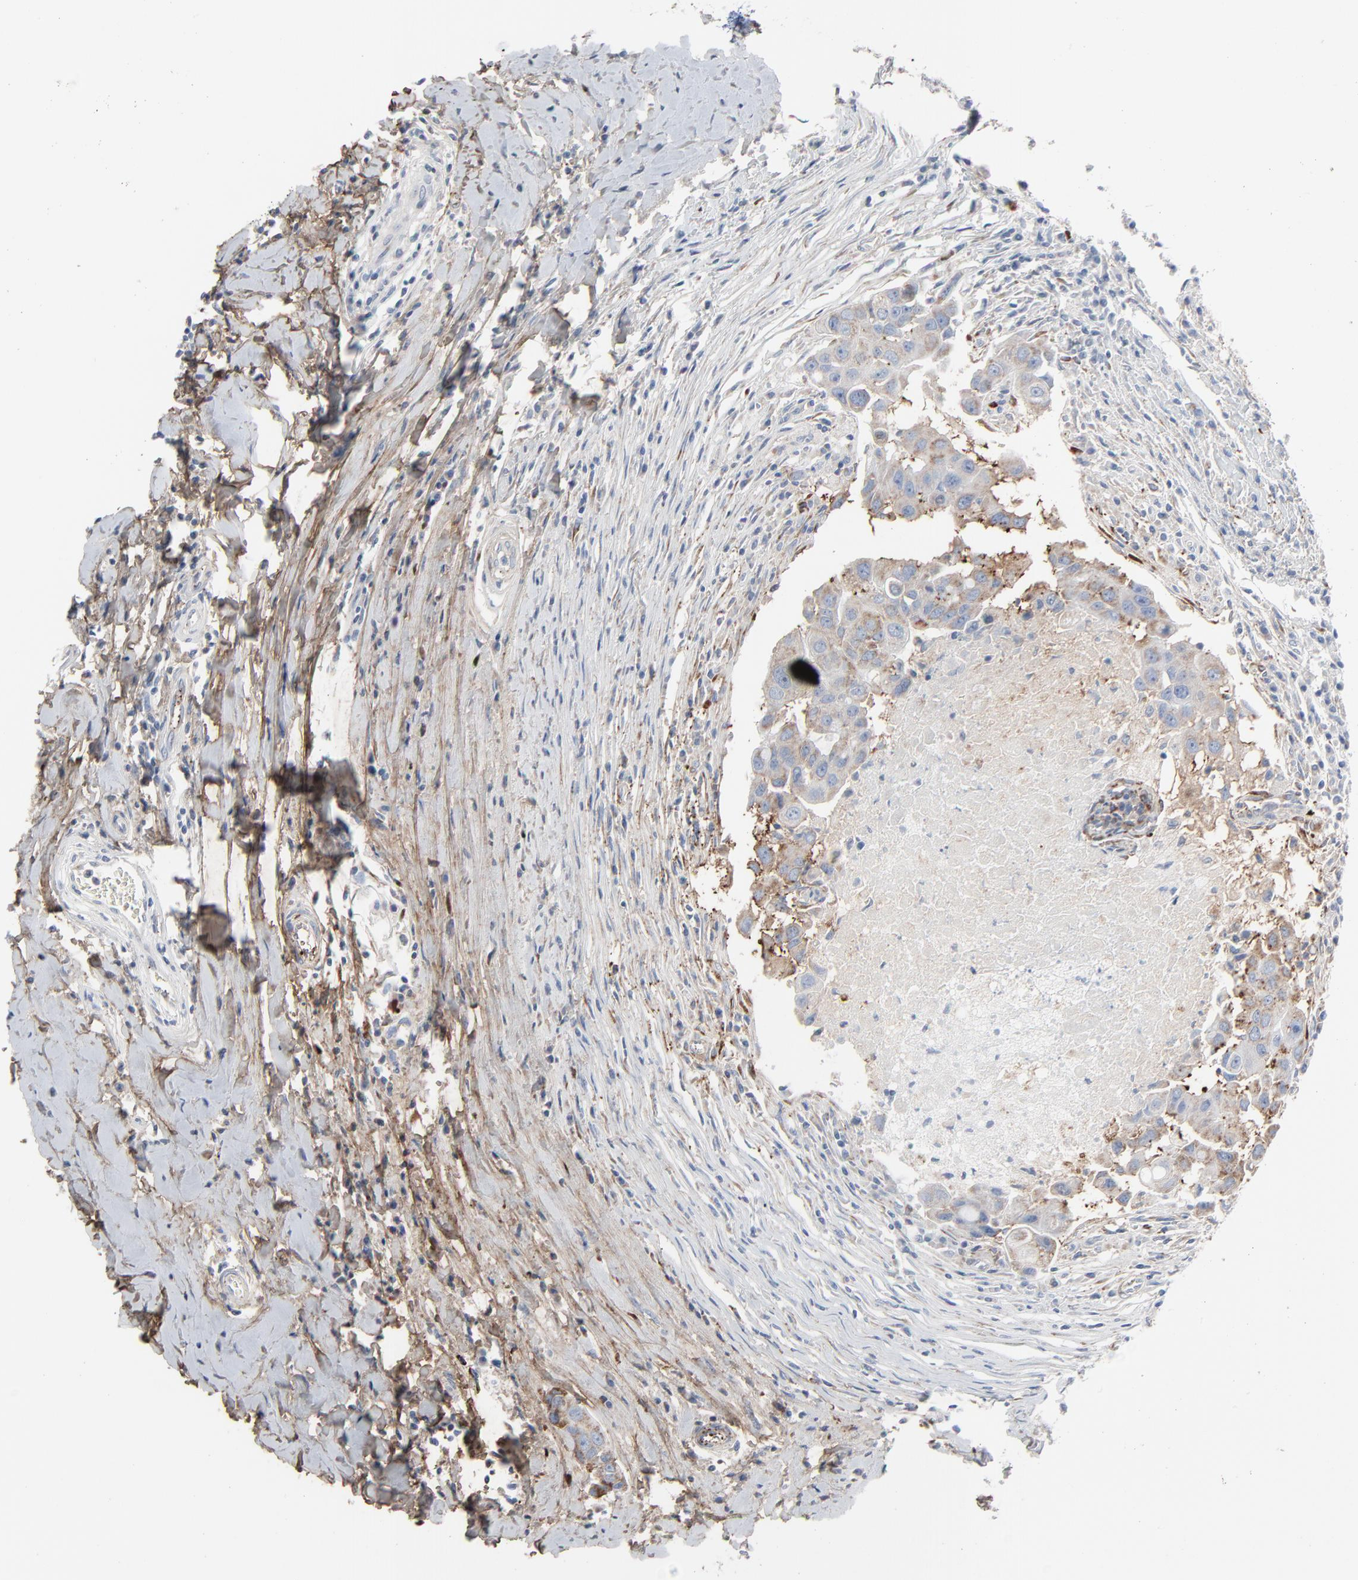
{"staining": {"intensity": "moderate", "quantity": ">75%", "location": "cytoplasmic/membranous"}, "tissue": "breast cancer", "cell_type": "Tumor cells", "image_type": "cancer", "snomed": [{"axis": "morphology", "description": "Duct carcinoma"}, {"axis": "topography", "description": "Breast"}], "caption": "Immunohistochemical staining of human breast infiltrating ductal carcinoma exhibits medium levels of moderate cytoplasmic/membranous positivity in about >75% of tumor cells.", "gene": "BGN", "patient": {"sex": "female", "age": 27}}